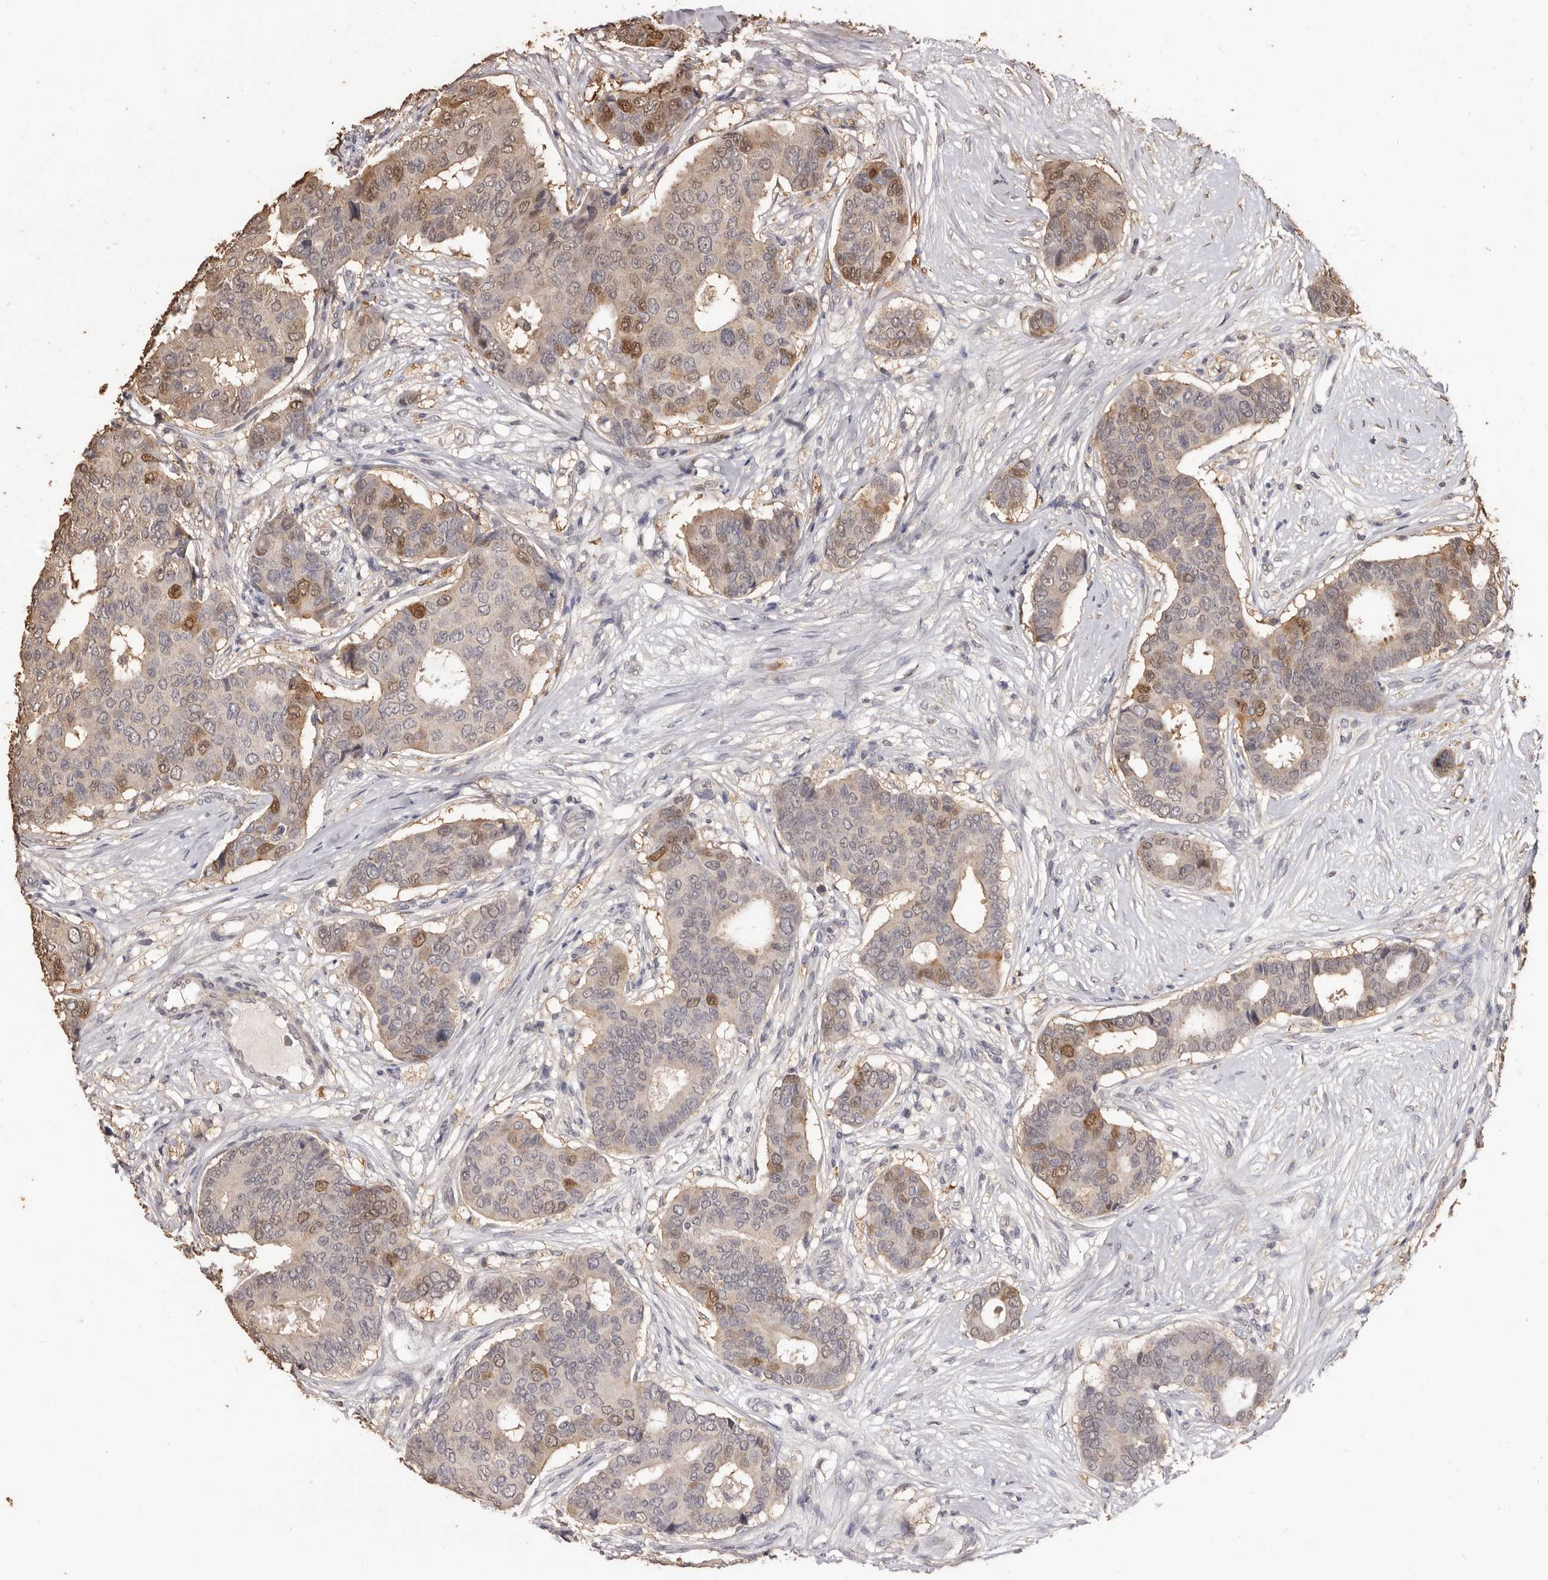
{"staining": {"intensity": "strong", "quantity": "<25%", "location": "cytoplasmic/membranous,nuclear"}, "tissue": "breast cancer", "cell_type": "Tumor cells", "image_type": "cancer", "snomed": [{"axis": "morphology", "description": "Duct carcinoma"}, {"axis": "topography", "description": "Breast"}], "caption": "High-magnification brightfield microscopy of intraductal carcinoma (breast) stained with DAB (brown) and counterstained with hematoxylin (blue). tumor cells exhibit strong cytoplasmic/membranous and nuclear positivity is identified in about<25% of cells.", "gene": "INAVA", "patient": {"sex": "female", "age": 75}}